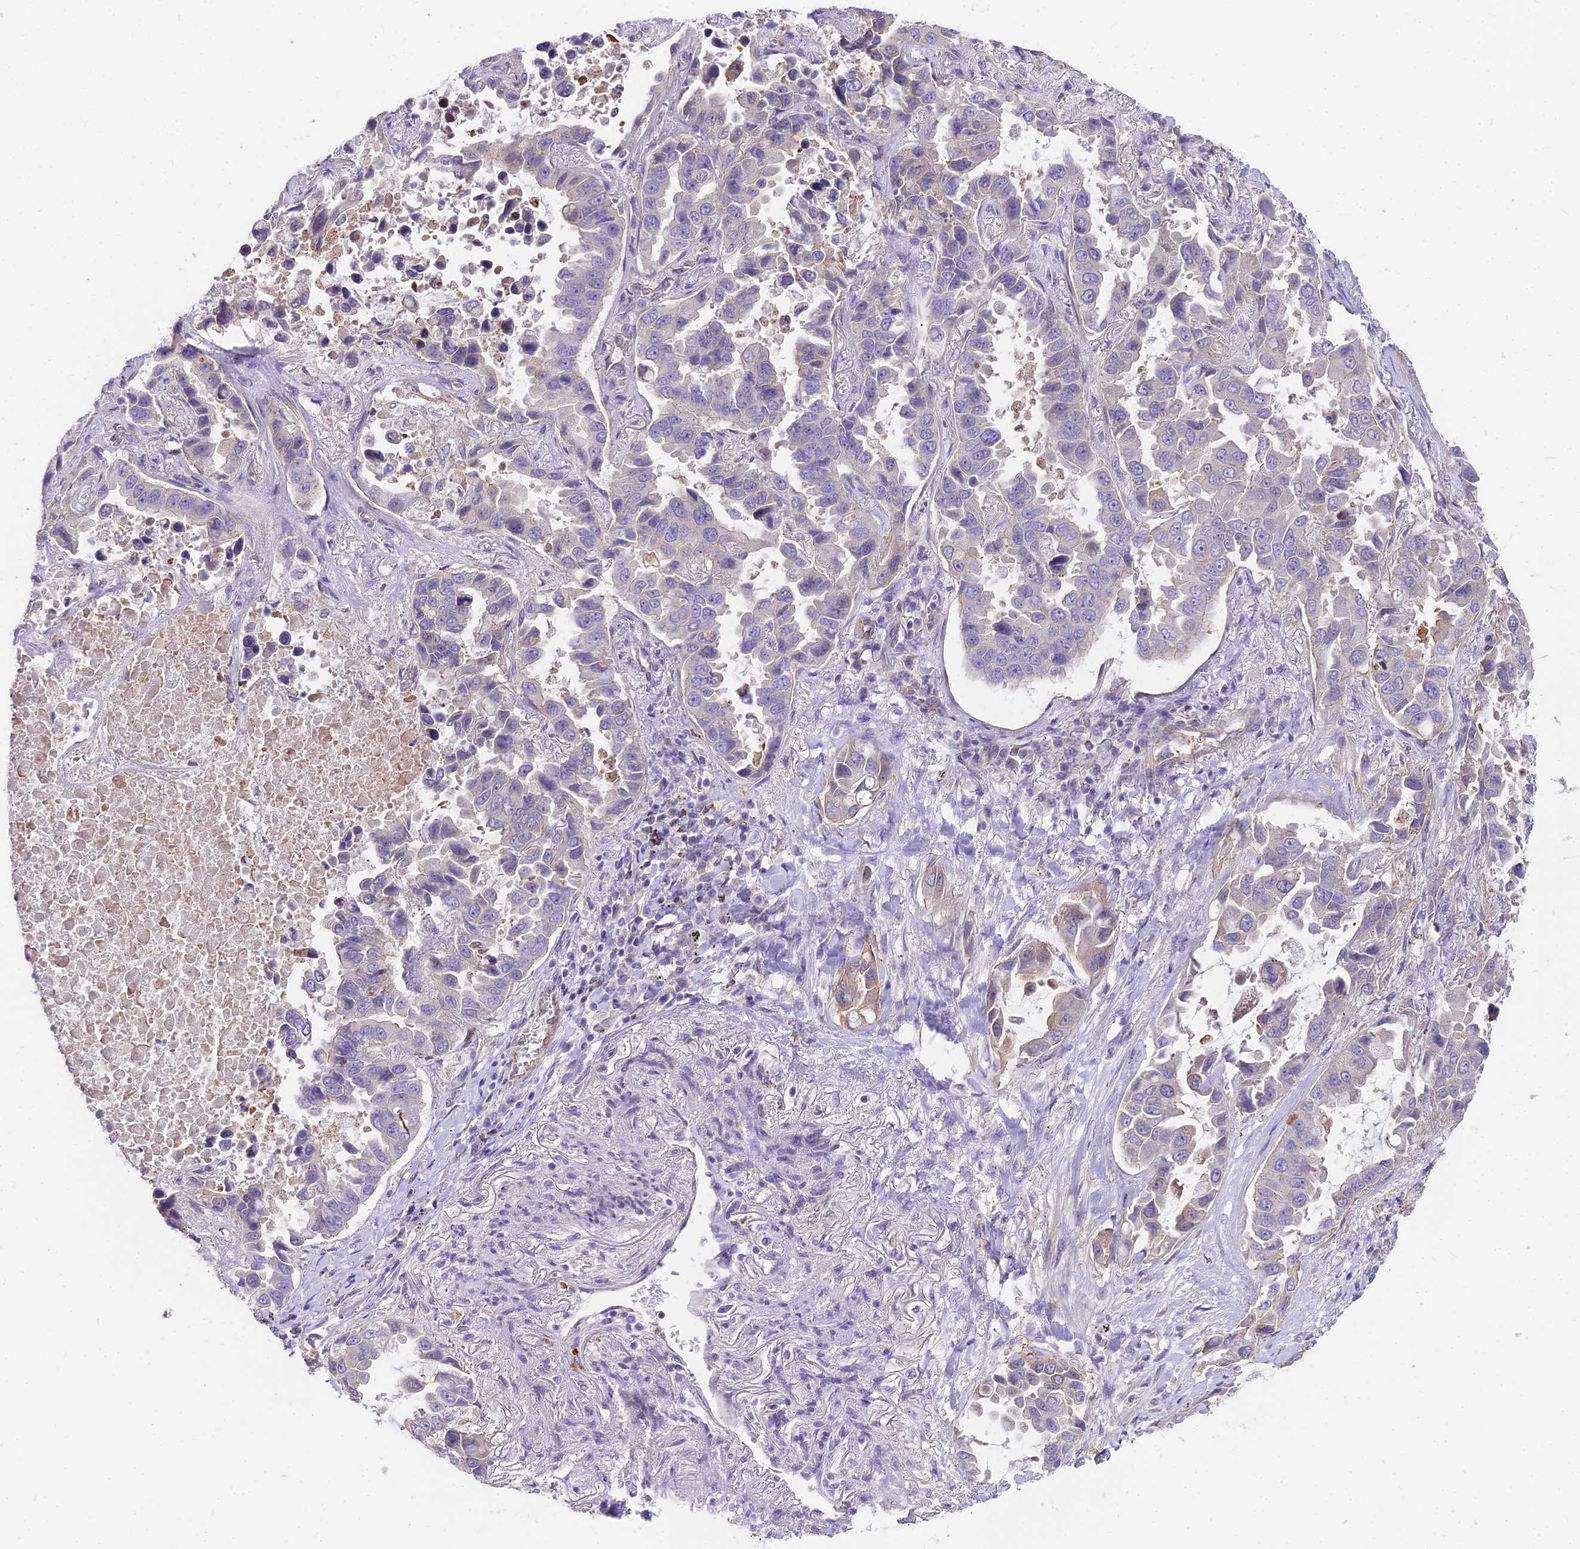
{"staining": {"intensity": "weak", "quantity": "<25%", "location": "cytoplasmic/membranous"}, "tissue": "lung cancer", "cell_type": "Tumor cells", "image_type": "cancer", "snomed": [{"axis": "morphology", "description": "Adenocarcinoma, NOS"}, {"axis": "topography", "description": "Lung"}], "caption": "A micrograph of adenocarcinoma (lung) stained for a protein reveals no brown staining in tumor cells.", "gene": "HLA-DOA", "patient": {"sex": "male", "age": 64}}